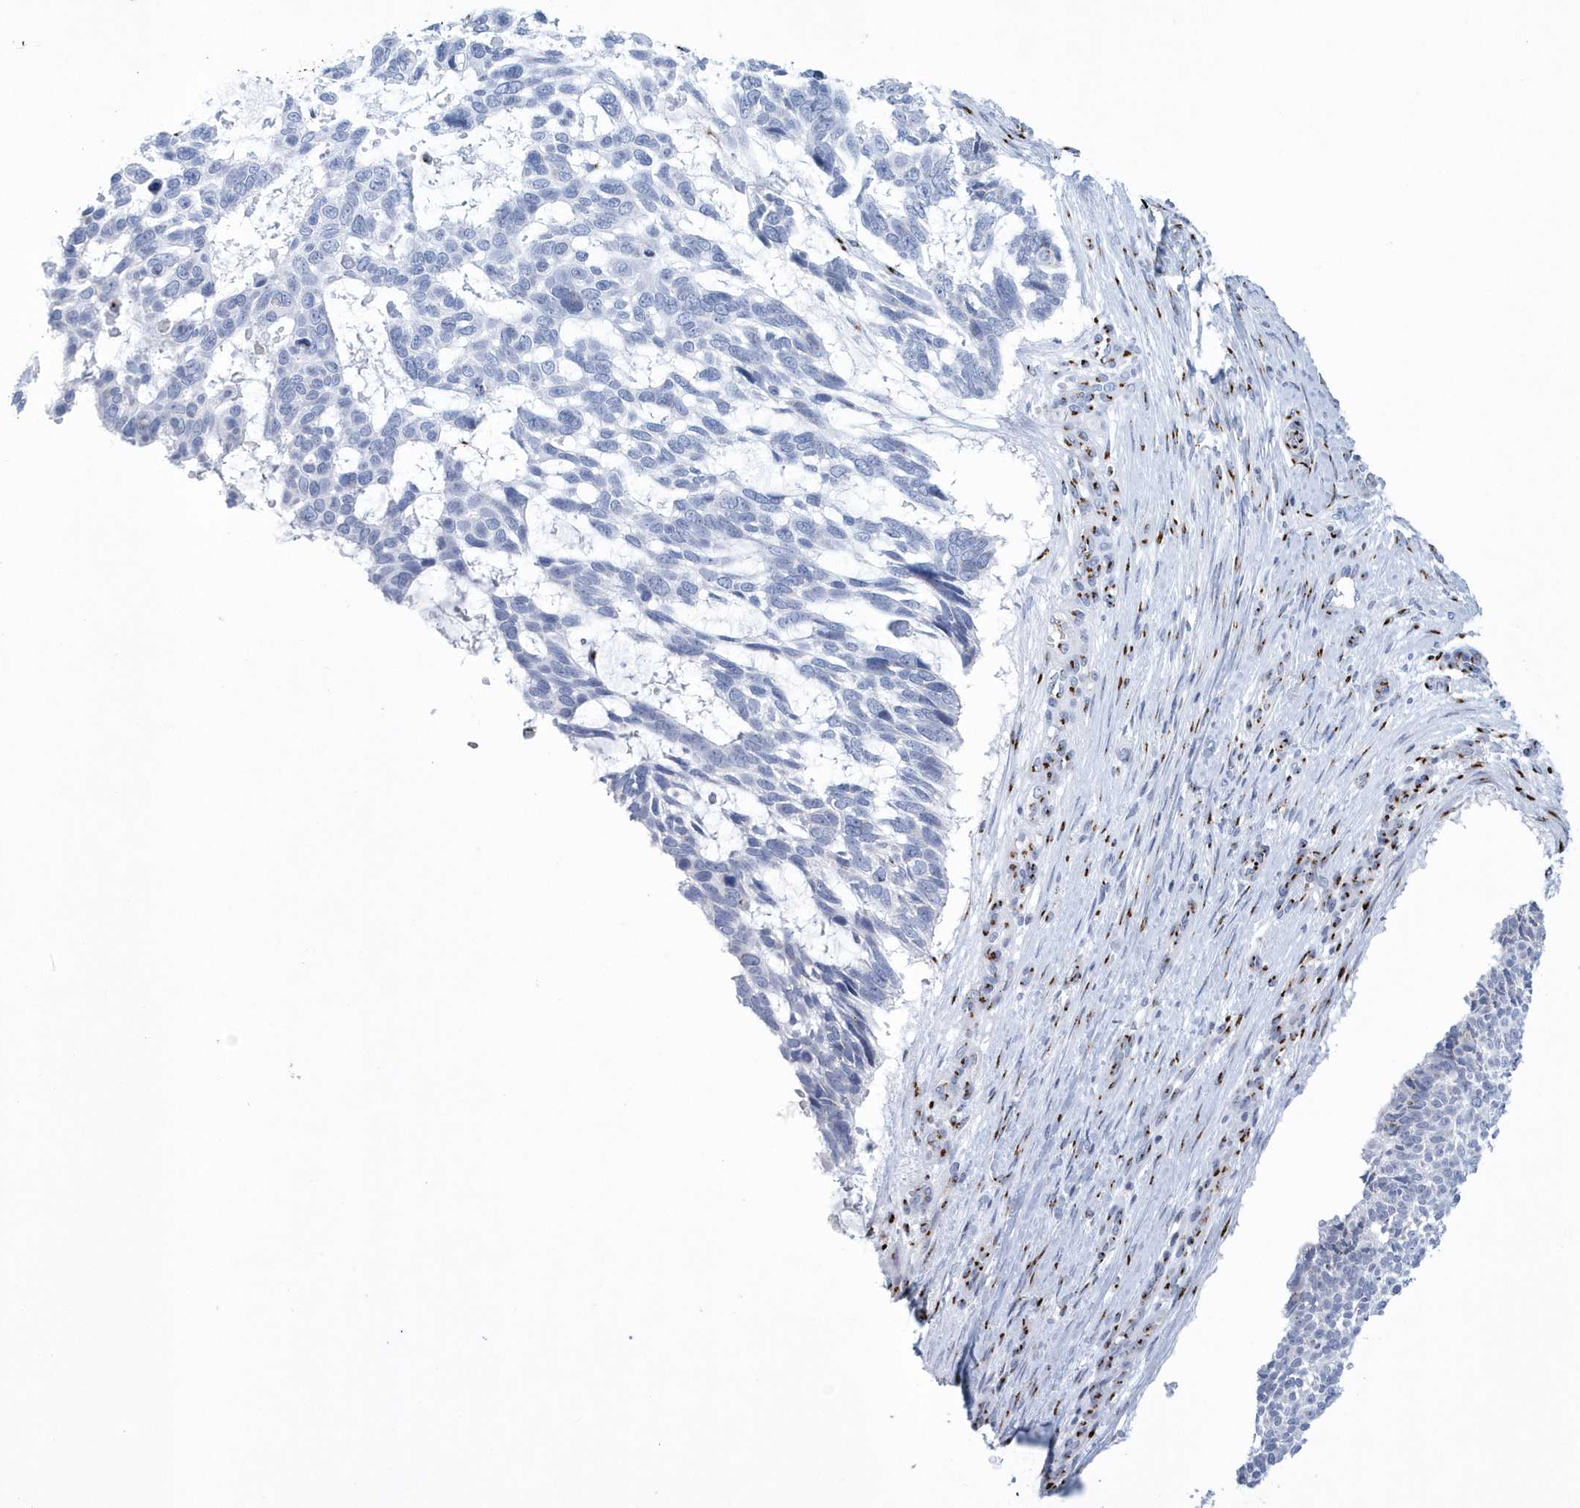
{"staining": {"intensity": "negative", "quantity": "none", "location": "none"}, "tissue": "skin cancer", "cell_type": "Tumor cells", "image_type": "cancer", "snomed": [{"axis": "morphology", "description": "Basal cell carcinoma"}, {"axis": "topography", "description": "Skin"}], "caption": "Photomicrograph shows no protein positivity in tumor cells of skin cancer tissue. The staining is performed using DAB (3,3'-diaminobenzidine) brown chromogen with nuclei counter-stained in using hematoxylin.", "gene": "SLX9", "patient": {"sex": "male", "age": 88}}